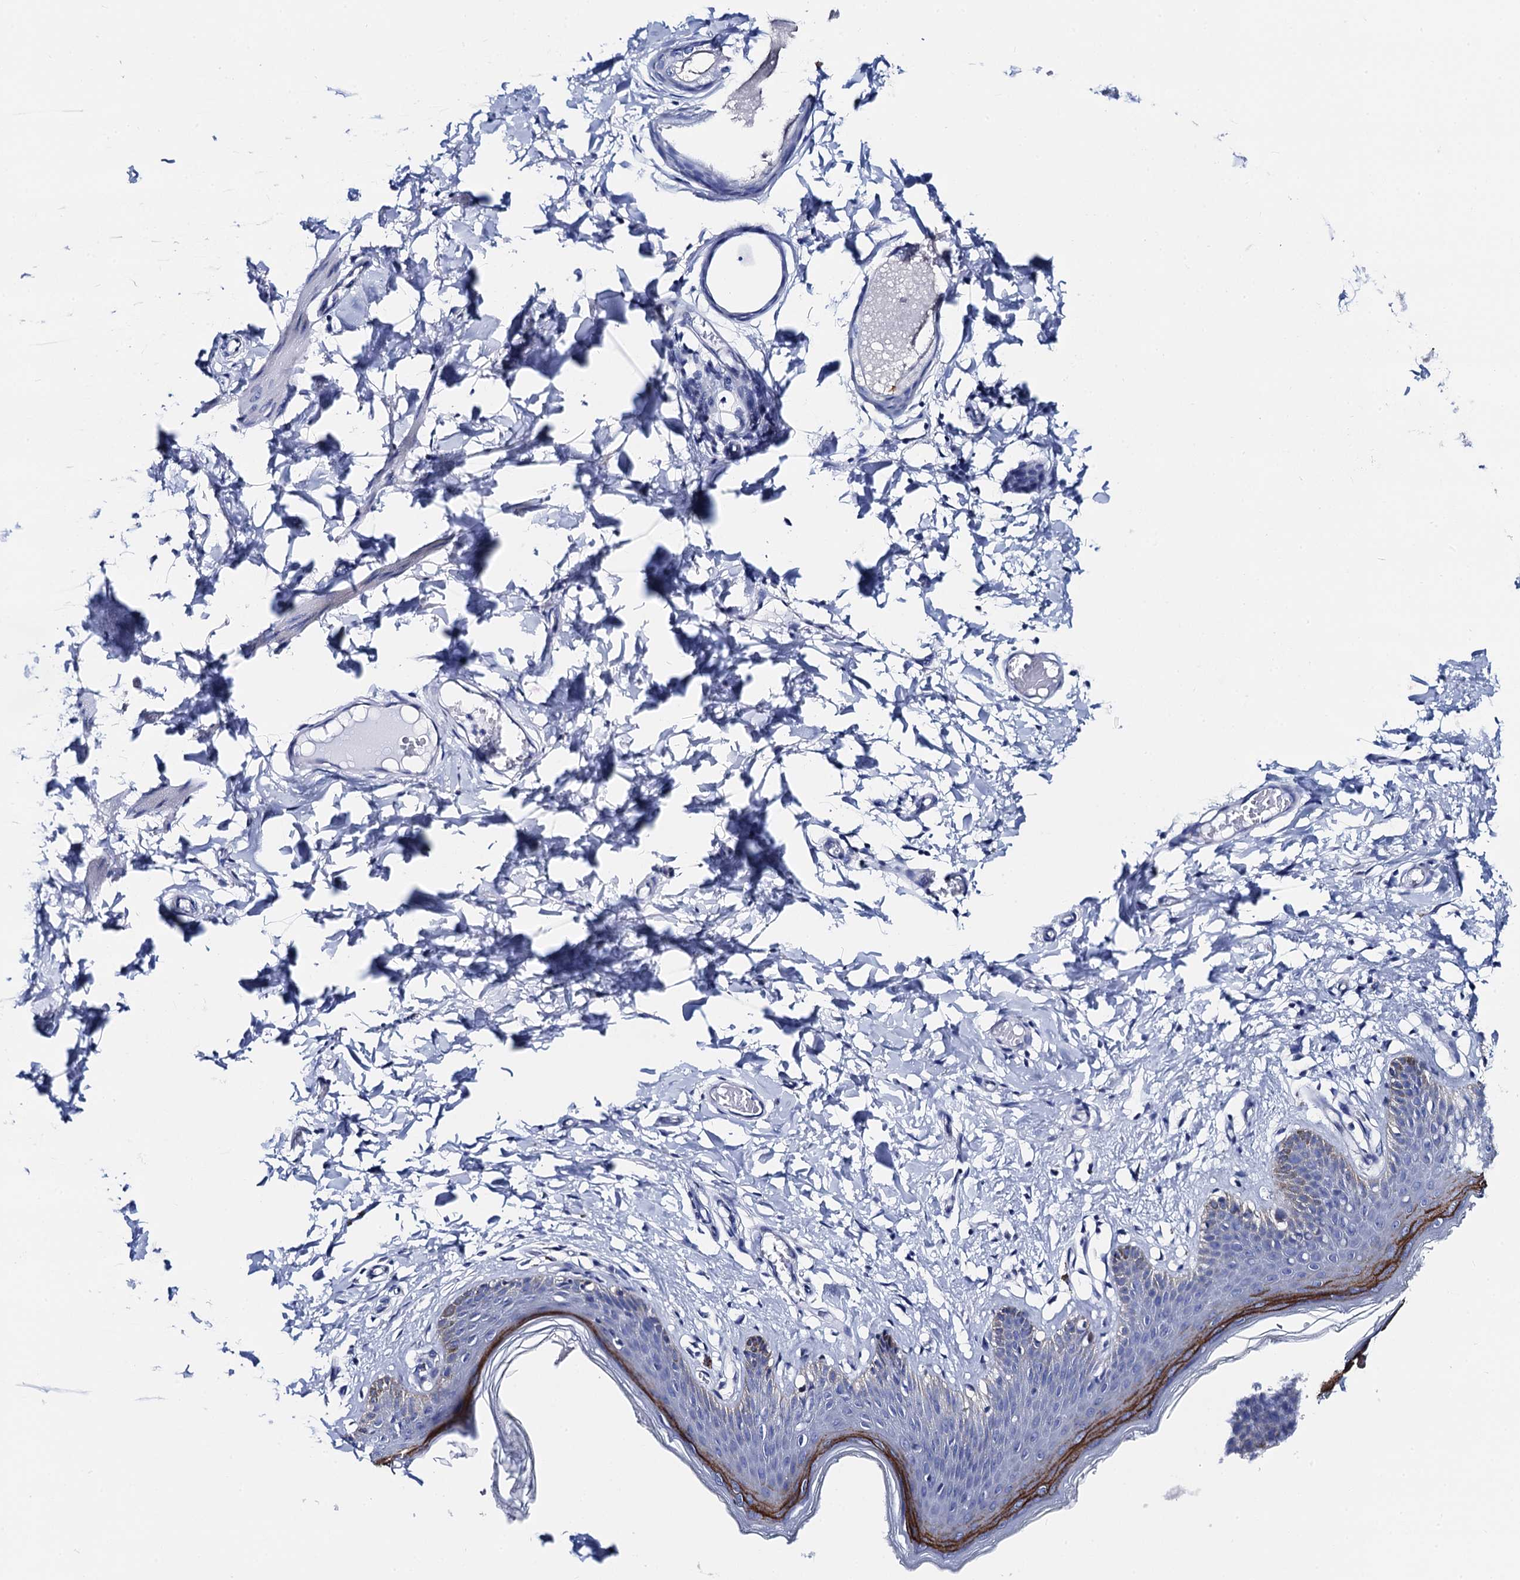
{"staining": {"intensity": "strong", "quantity": "<25%", "location": "cytoplasmic/membranous"}, "tissue": "skin", "cell_type": "Epidermal cells", "image_type": "normal", "snomed": [{"axis": "morphology", "description": "Normal tissue, NOS"}, {"axis": "topography", "description": "Vulva"}], "caption": "The micrograph reveals a brown stain indicating the presence of a protein in the cytoplasmic/membranous of epidermal cells in skin. The protein is shown in brown color, while the nuclei are stained blue.", "gene": "ACADSB", "patient": {"sex": "female", "age": 66}}